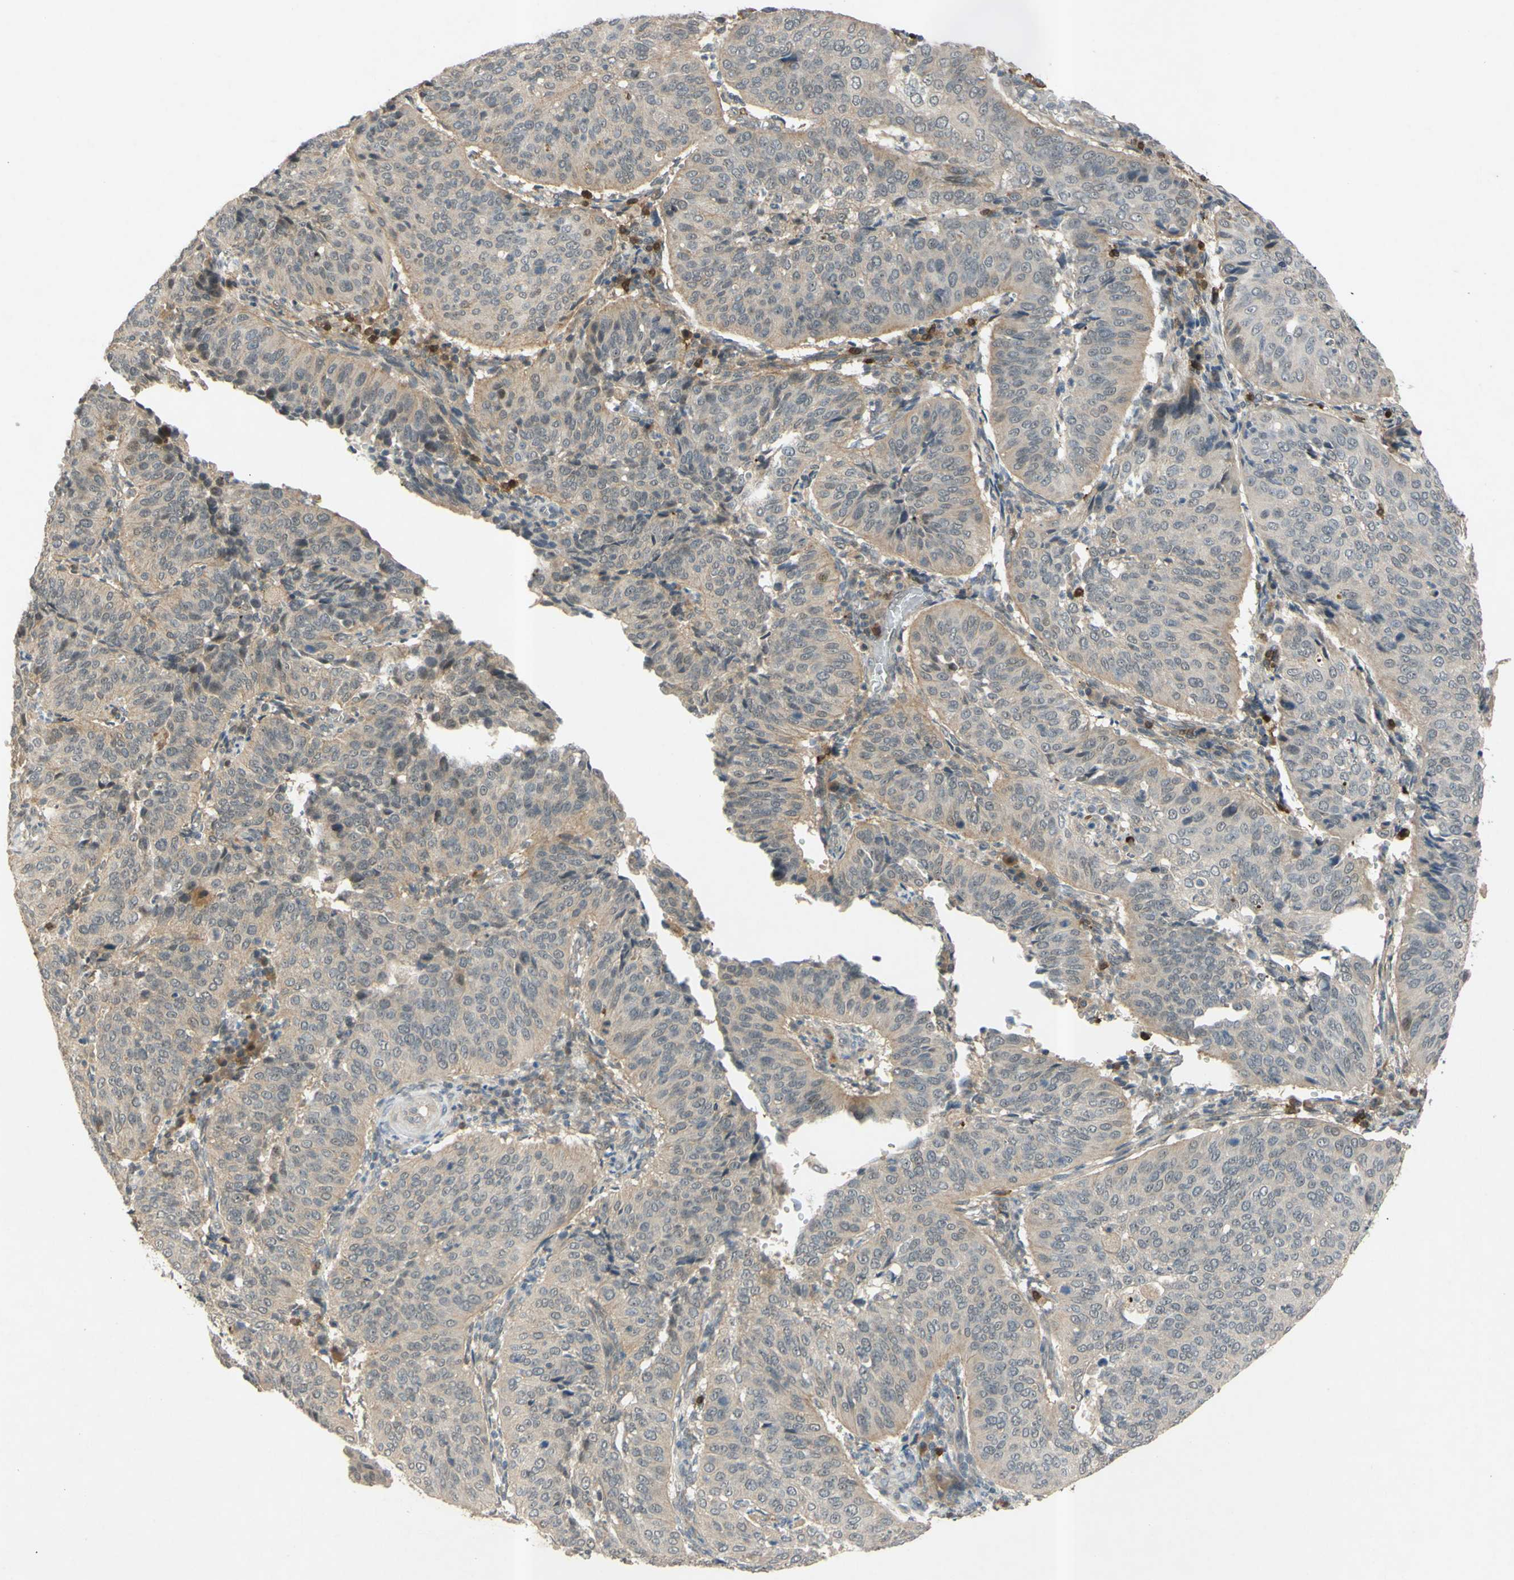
{"staining": {"intensity": "weak", "quantity": ">75%", "location": "cytoplasmic/membranous"}, "tissue": "cervical cancer", "cell_type": "Tumor cells", "image_type": "cancer", "snomed": [{"axis": "morphology", "description": "Normal tissue, NOS"}, {"axis": "morphology", "description": "Squamous cell carcinoma, NOS"}, {"axis": "topography", "description": "Cervix"}], "caption": "Immunohistochemistry photomicrograph of human cervical squamous cell carcinoma stained for a protein (brown), which shows low levels of weak cytoplasmic/membranous expression in about >75% of tumor cells.", "gene": "ALK", "patient": {"sex": "female", "age": 39}}